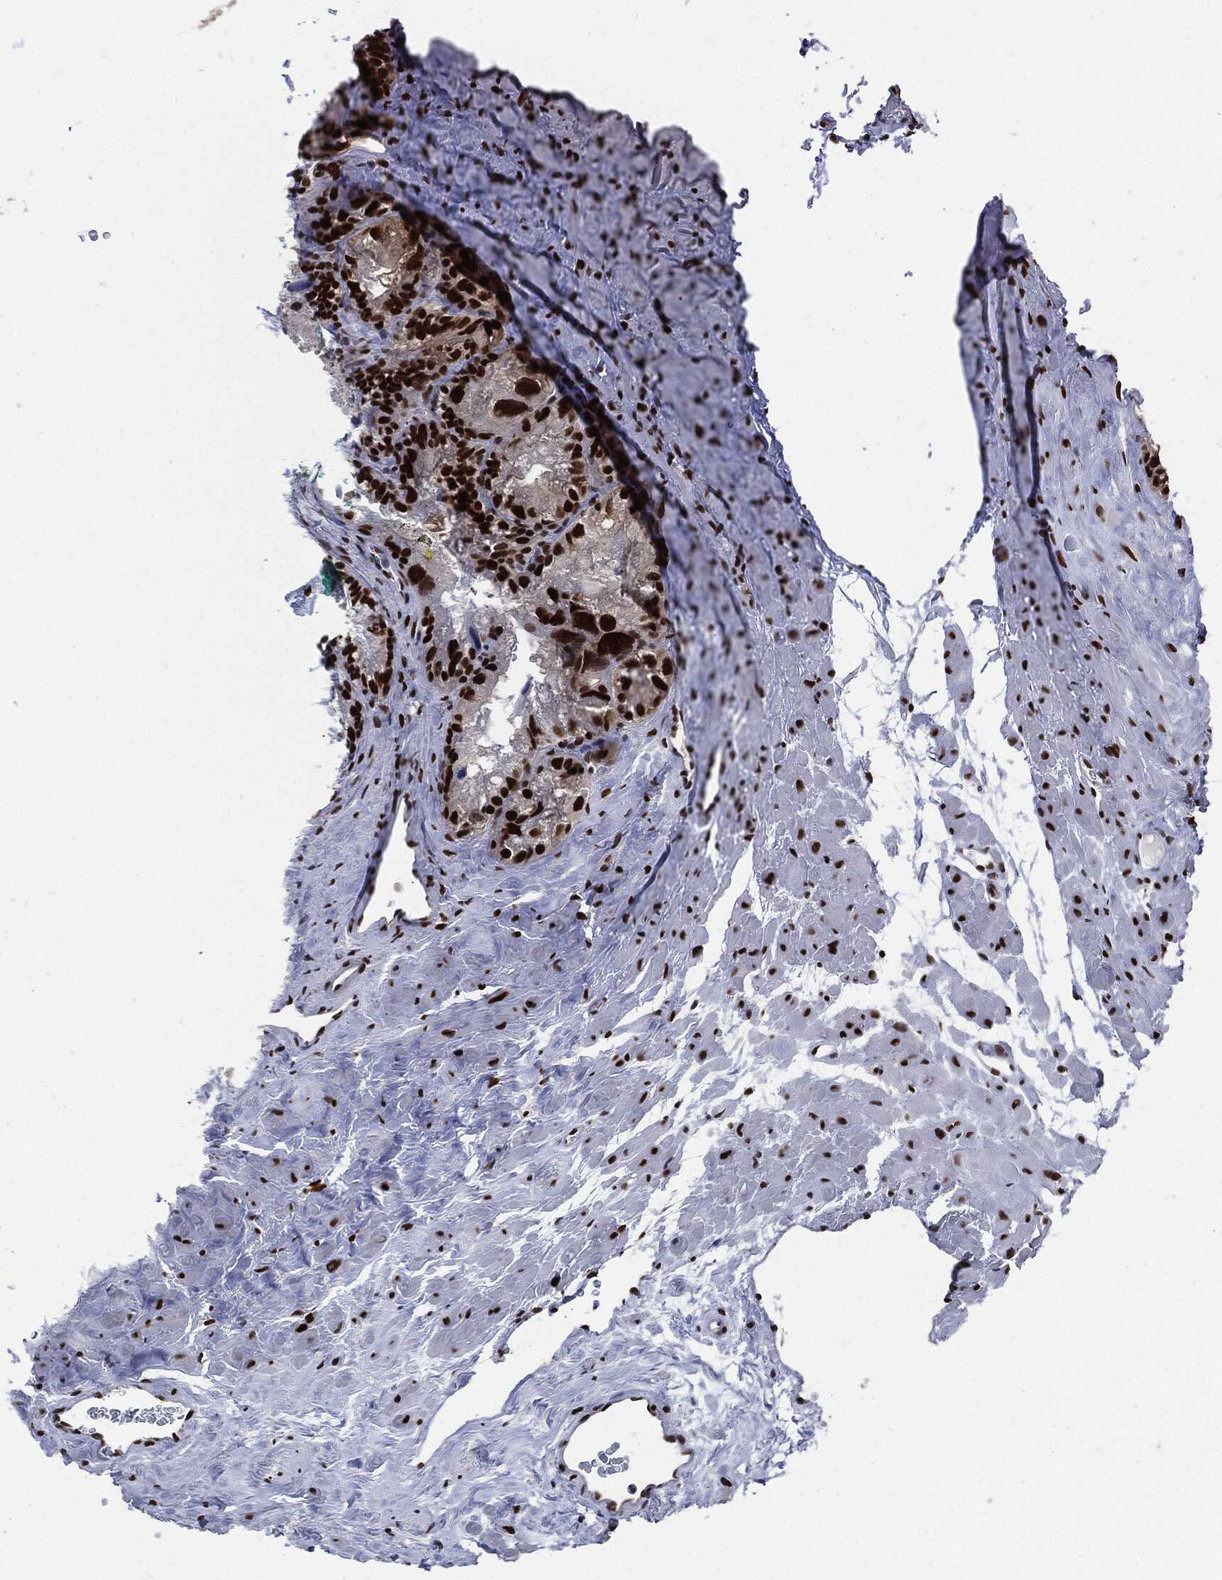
{"staining": {"intensity": "strong", "quantity": ">75%", "location": "nuclear"}, "tissue": "seminal vesicle", "cell_type": "Glandular cells", "image_type": "normal", "snomed": [{"axis": "morphology", "description": "Normal tissue, NOS"}, {"axis": "topography", "description": "Seminal veicle"}], "caption": "The photomicrograph demonstrates immunohistochemical staining of normal seminal vesicle. There is strong nuclear staining is appreciated in about >75% of glandular cells.", "gene": "PCNA", "patient": {"sex": "male", "age": 72}}